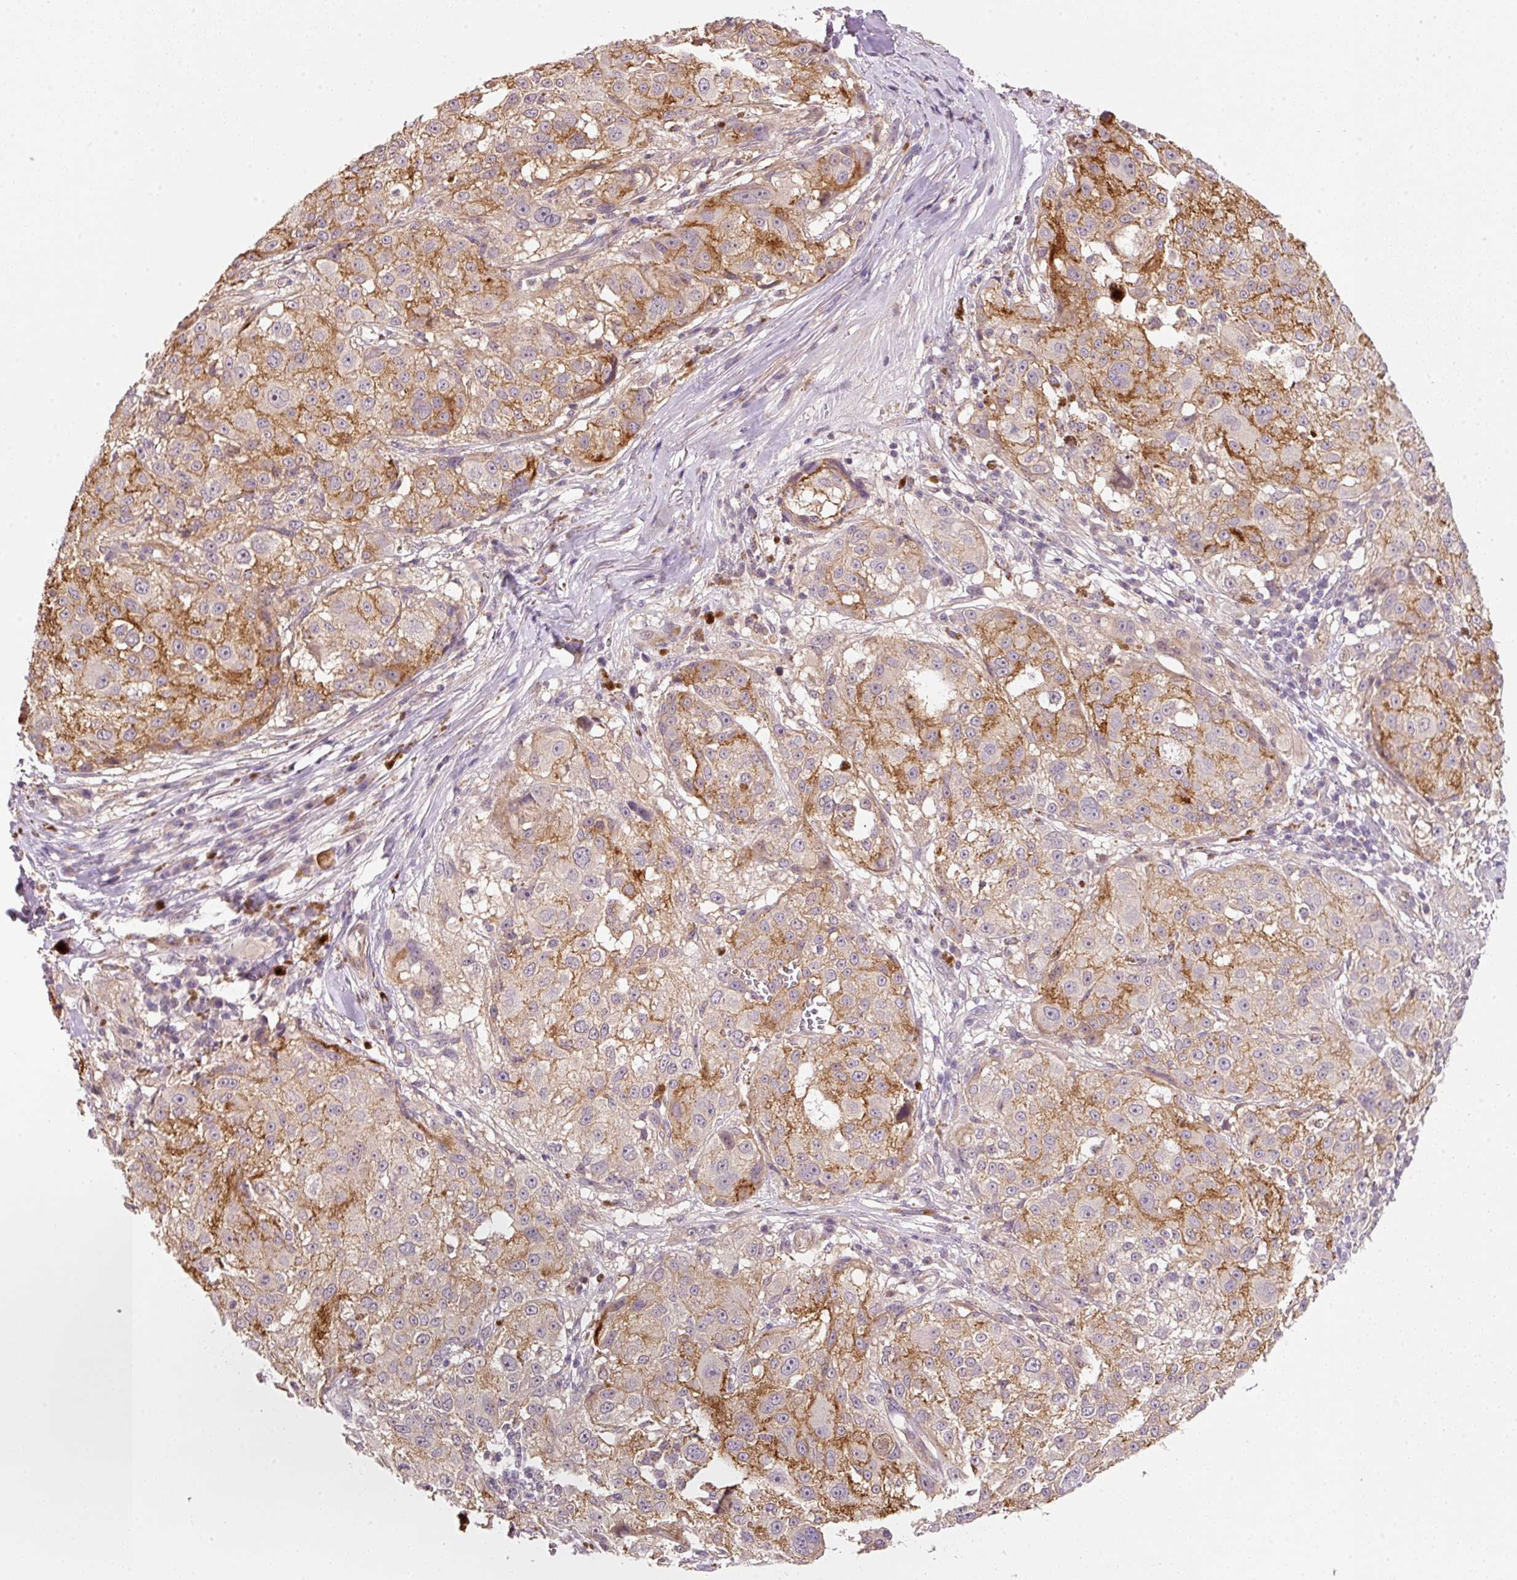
{"staining": {"intensity": "negative", "quantity": "none", "location": "none"}, "tissue": "melanoma", "cell_type": "Tumor cells", "image_type": "cancer", "snomed": [{"axis": "morphology", "description": "Necrosis, NOS"}, {"axis": "morphology", "description": "Malignant melanoma, NOS"}, {"axis": "topography", "description": "Skin"}], "caption": "A high-resolution histopathology image shows immunohistochemistry staining of malignant melanoma, which demonstrates no significant expression in tumor cells.", "gene": "TIRAP", "patient": {"sex": "female", "age": 87}}